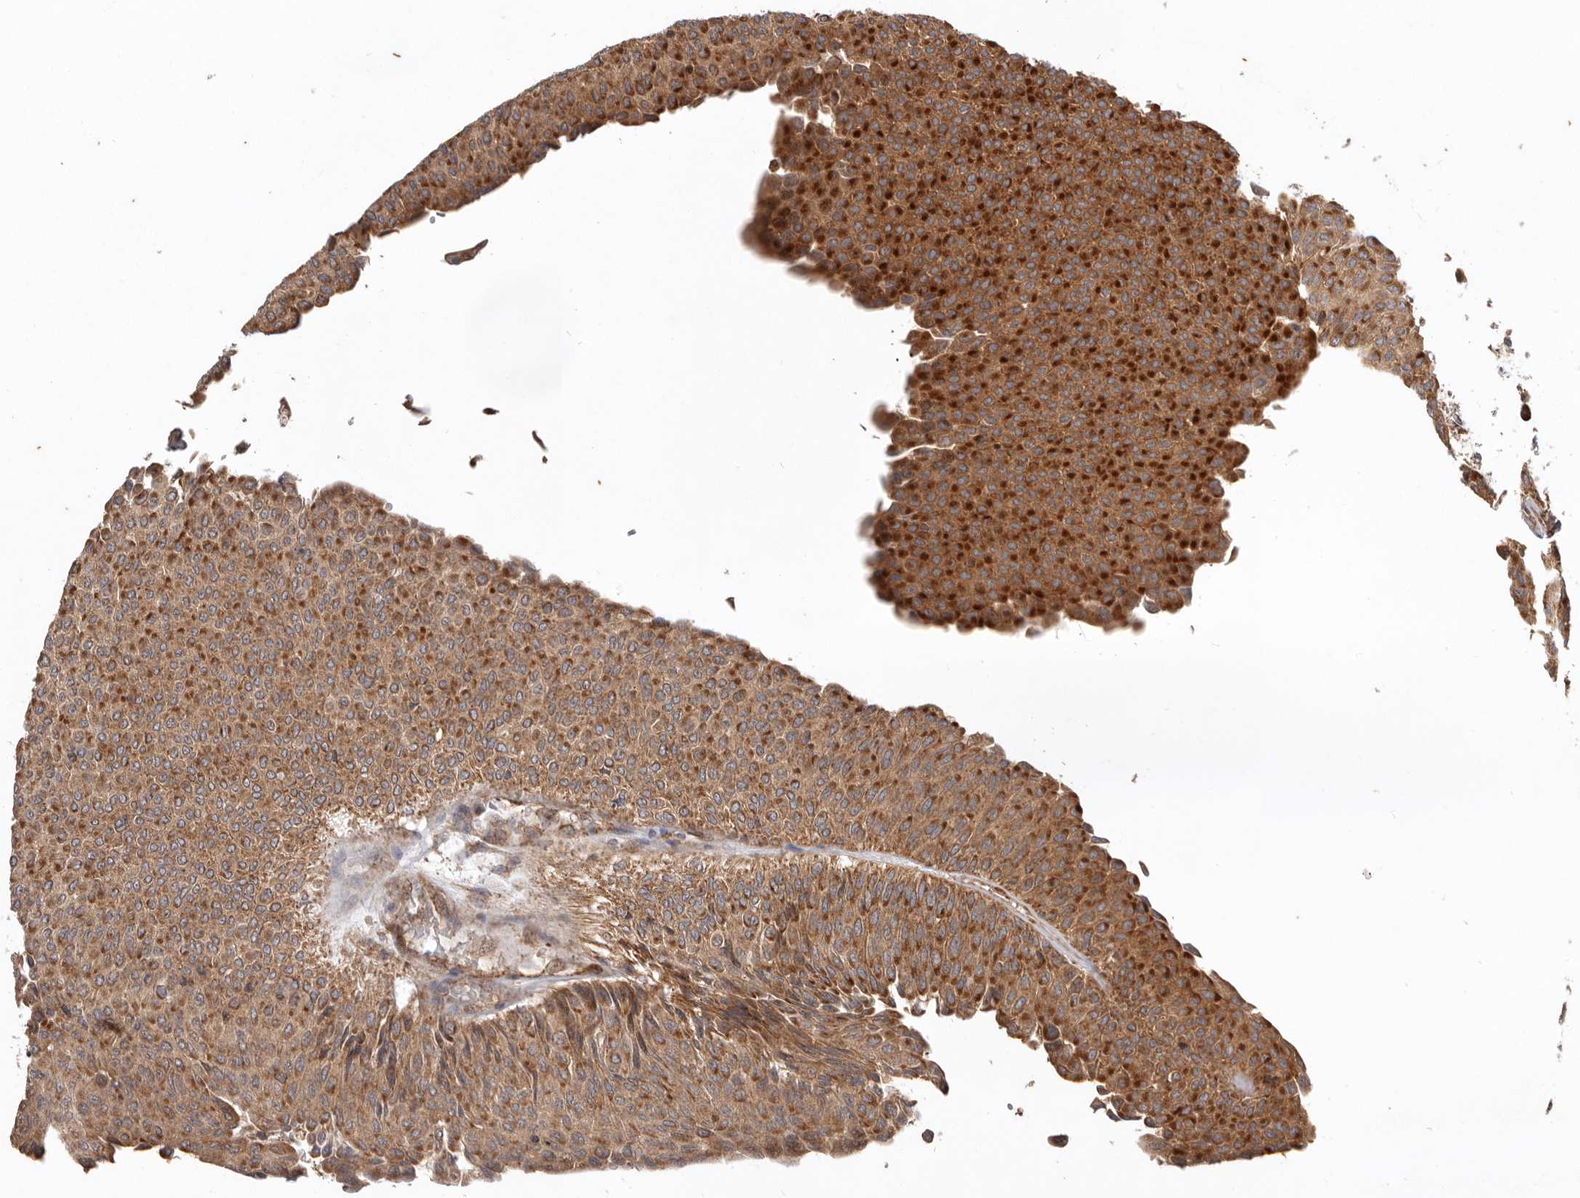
{"staining": {"intensity": "strong", "quantity": ">75%", "location": "cytoplasmic/membranous"}, "tissue": "urothelial cancer", "cell_type": "Tumor cells", "image_type": "cancer", "snomed": [{"axis": "morphology", "description": "Urothelial carcinoma, Low grade"}, {"axis": "topography", "description": "Urinary bladder"}], "caption": "Immunohistochemical staining of low-grade urothelial carcinoma reveals high levels of strong cytoplasmic/membranous protein expression in approximately >75% of tumor cells.", "gene": "MRPS10", "patient": {"sex": "male", "age": 78}}